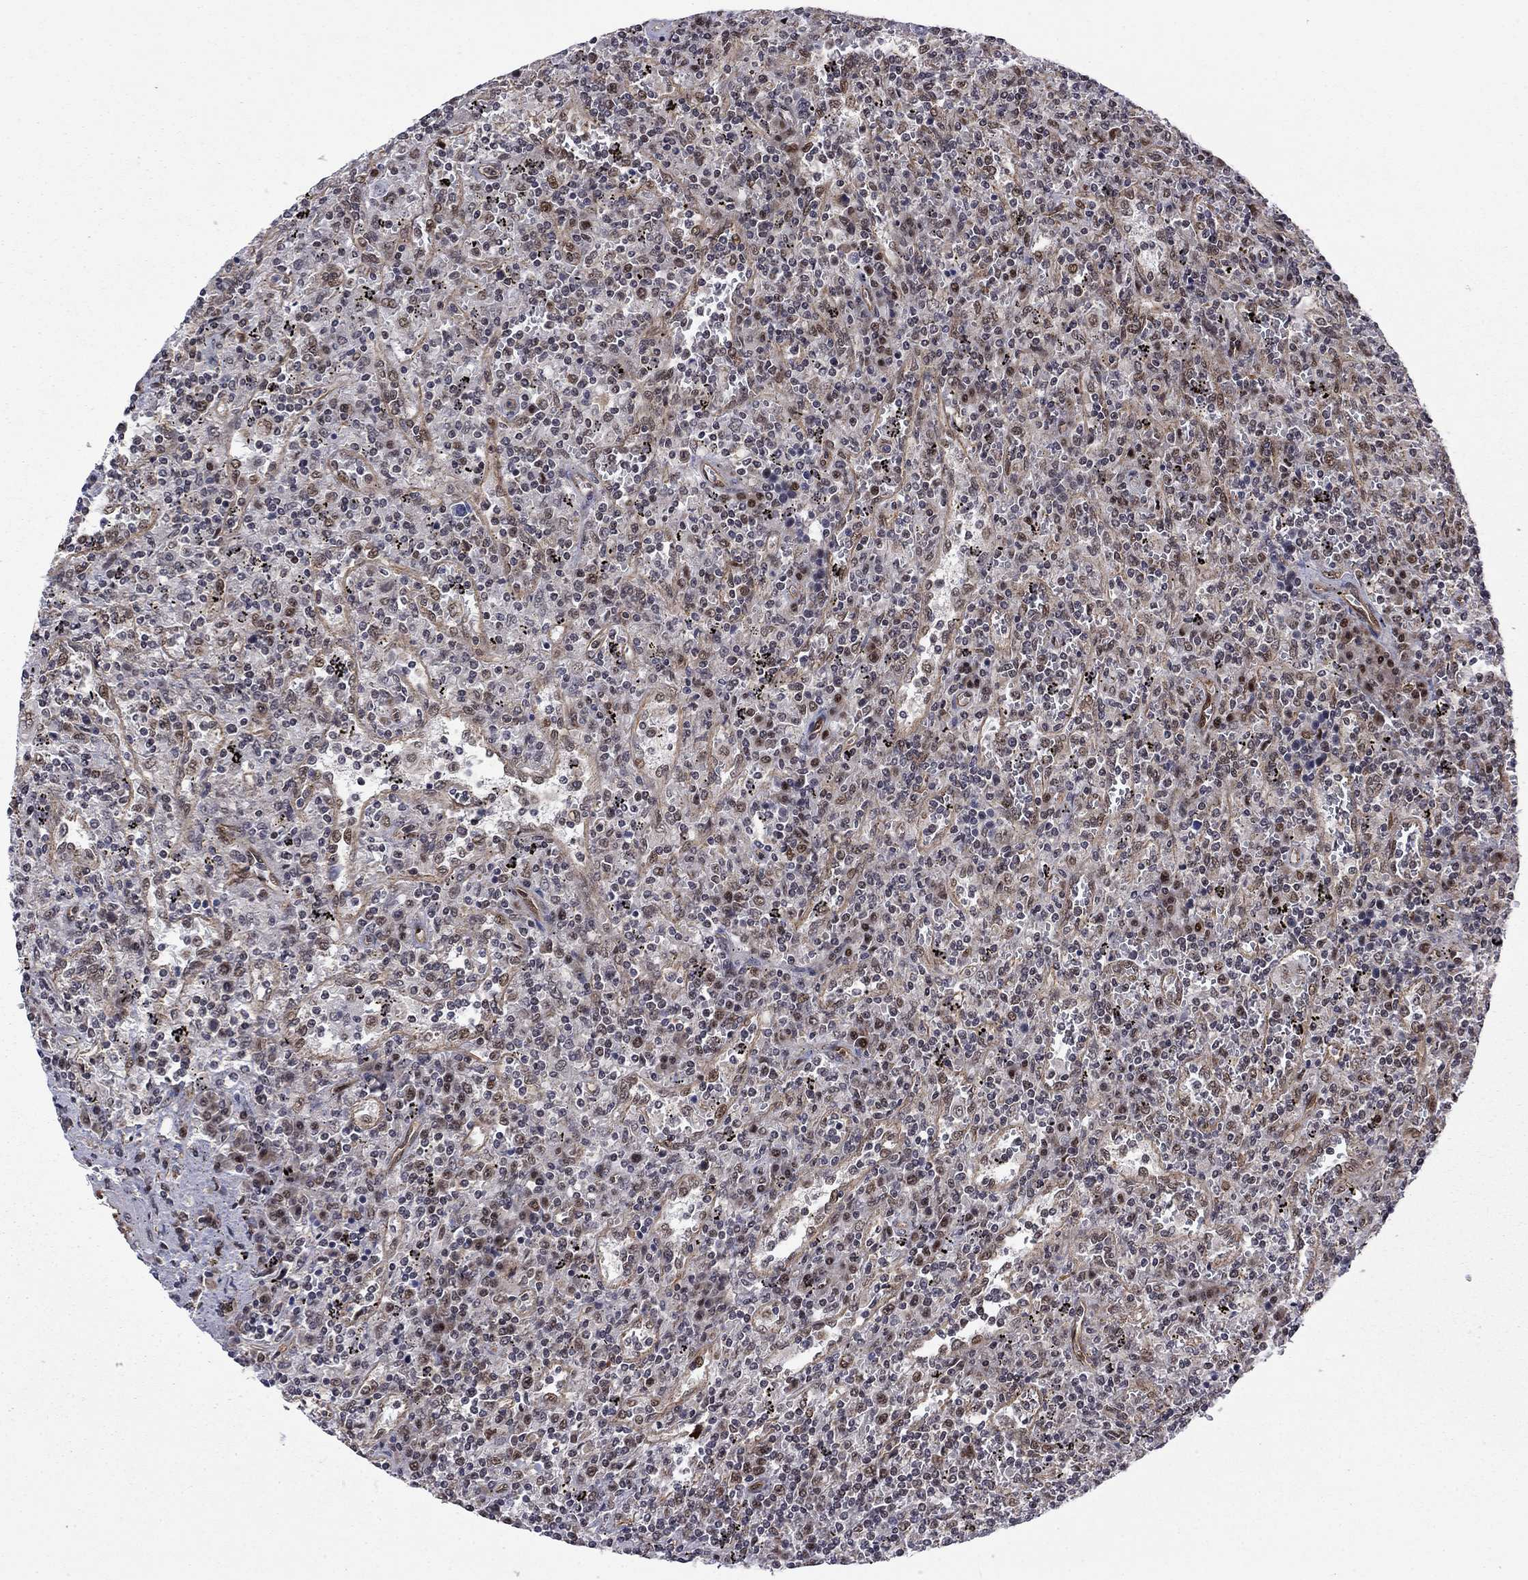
{"staining": {"intensity": "negative", "quantity": "none", "location": "none"}, "tissue": "lymphoma", "cell_type": "Tumor cells", "image_type": "cancer", "snomed": [{"axis": "morphology", "description": "Malignant lymphoma, non-Hodgkin's type, Low grade"}, {"axis": "topography", "description": "Spleen"}], "caption": "There is no significant staining in tumor cells of low-grade malignant lymphoma, non-Hodgkin's type.", "gene": "KPNA3", "patient": {"sex": "male", "age": 62}}